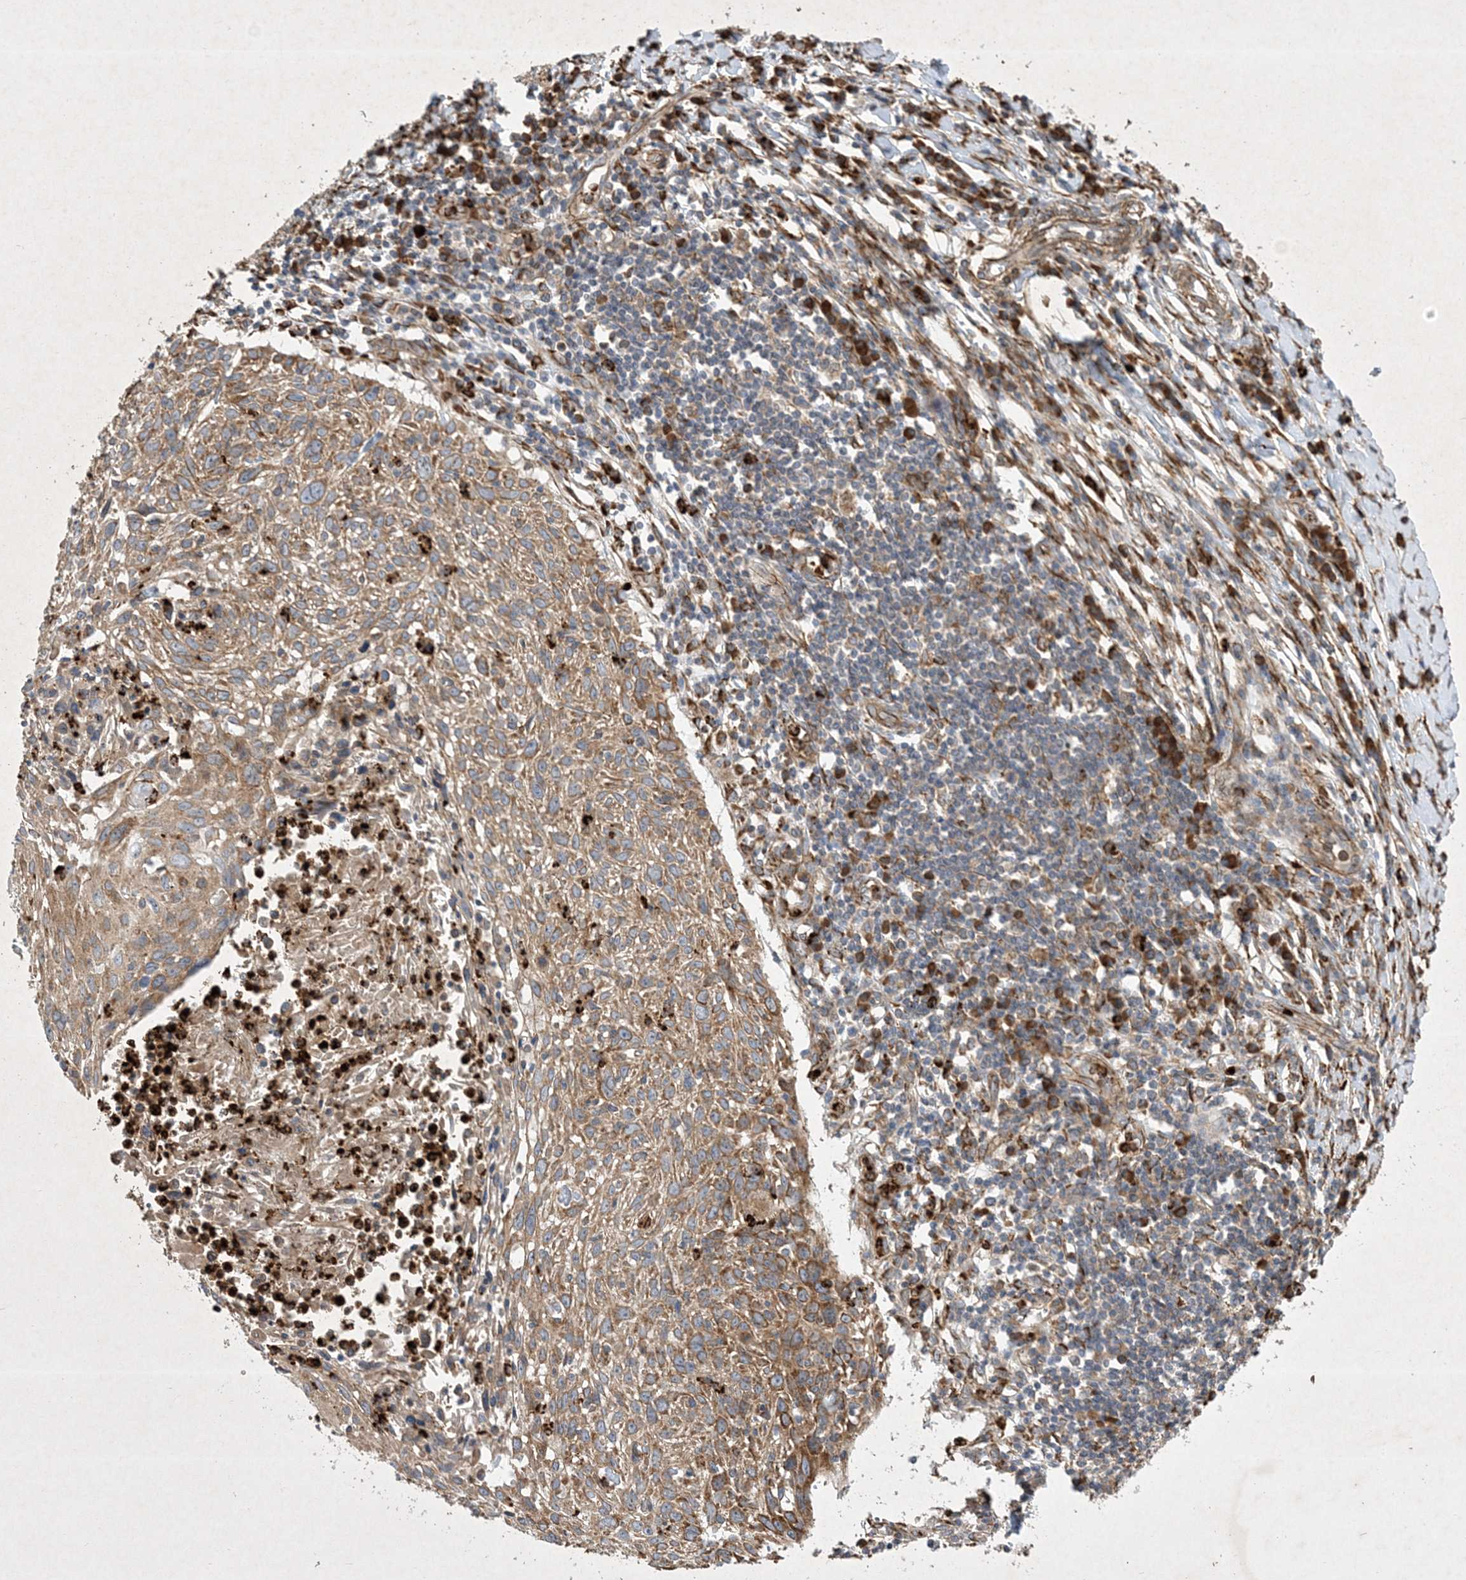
{"staining": {"intensity": "moderate", "quantity": ">75%", "location": "cytoplasmic/membranous"}, "tissue": "cervical cancer", "cell_type": "Tumor cells", "image_type": "cancer", "snomed": [{"axis": "morphology", "description": "Squamous cell carcinoma, NOS"}, {"axis": "topography", "description": "Cervix"}], "caption": "This is an image of immunohistochemistry staining of cervical cancer, which shows moderate positivity in the cytoplasmic/membranous of tumor cells.", "gene": "OTOP1", "patient": {"sex": "female", "age": 51}}